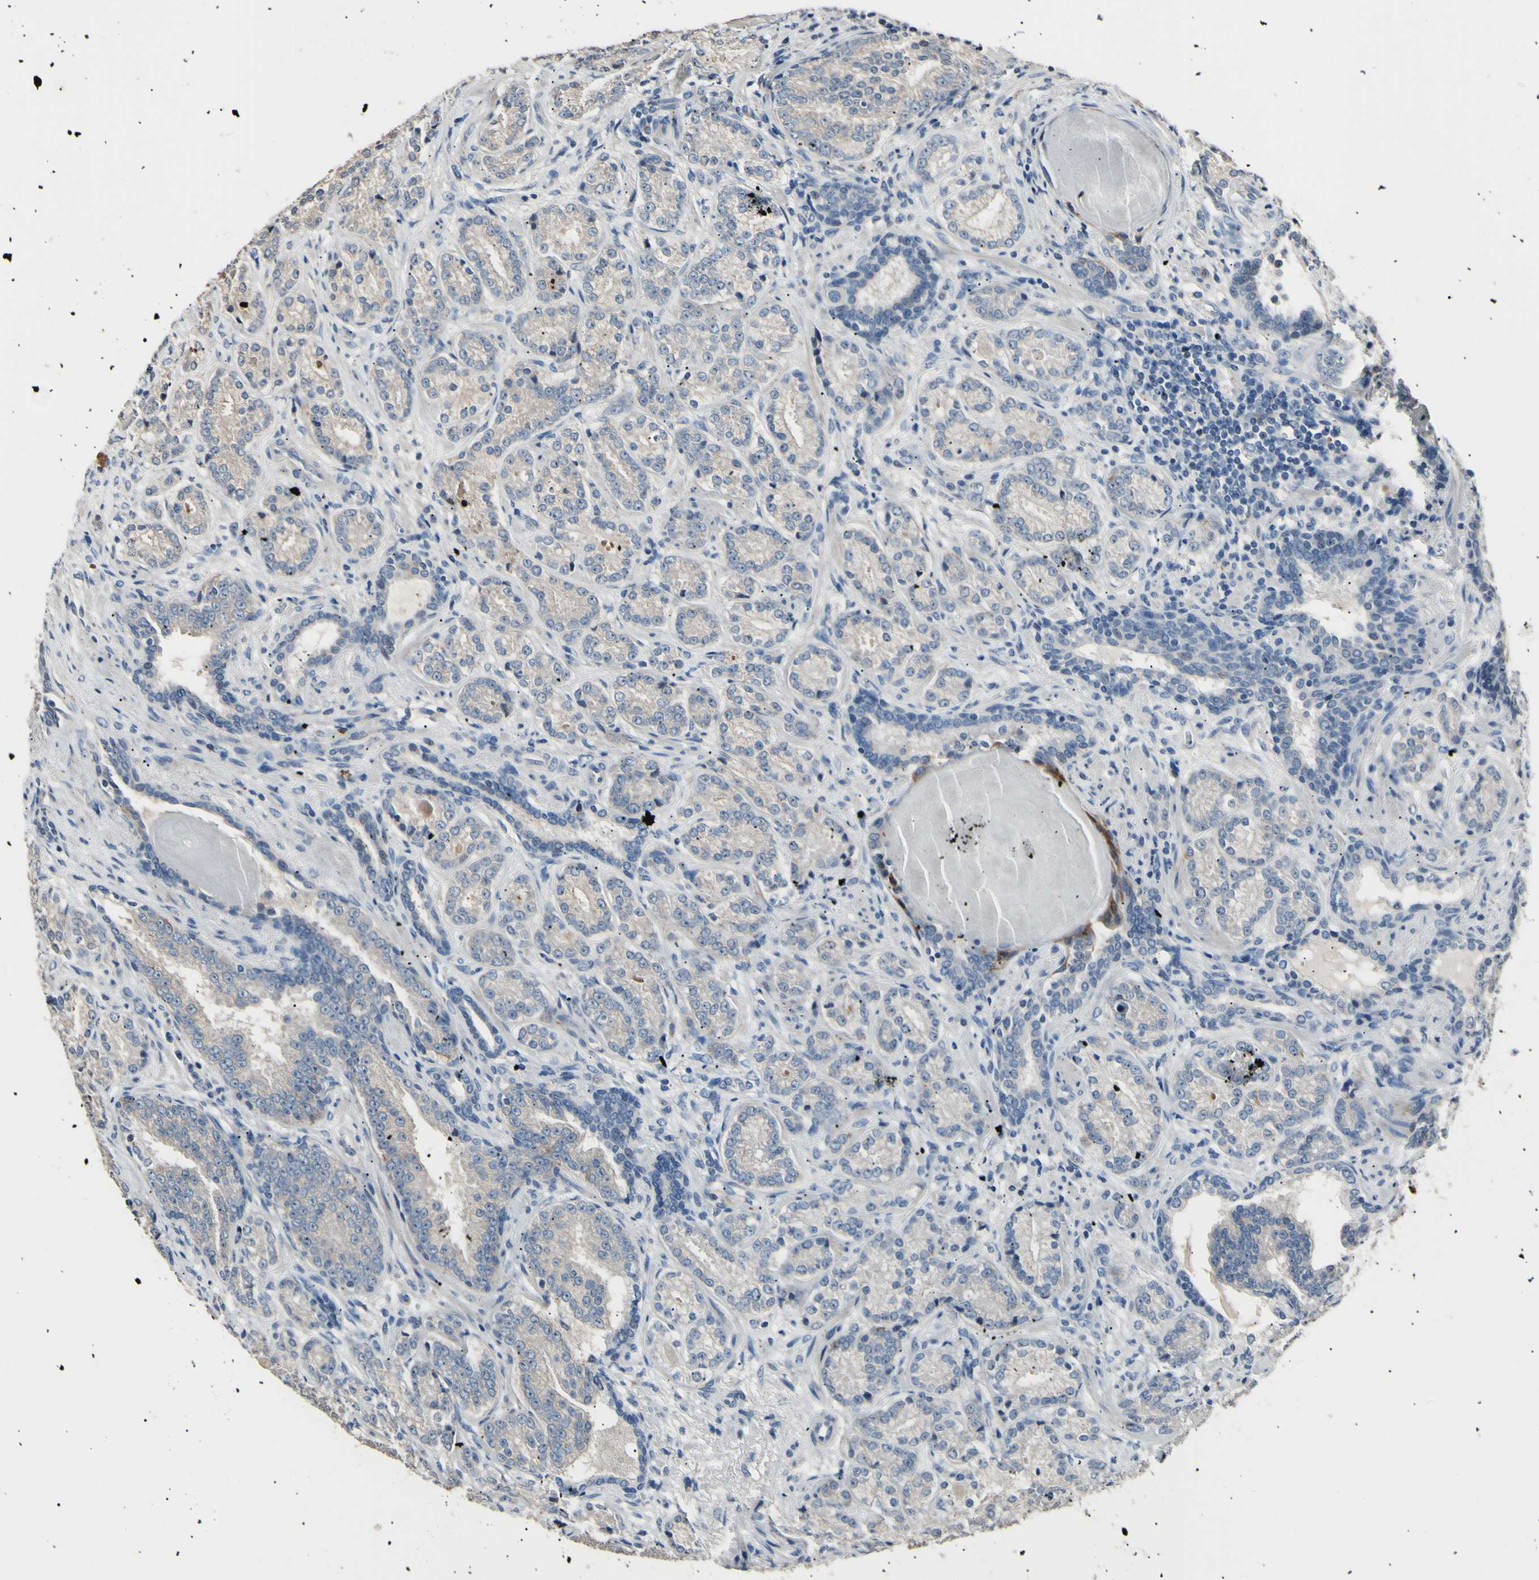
{"staining": {"intensity": "negative", "quantity": "none", "location": "none"}, "tissue": "prostate cancer", "cell_type": "Tumor cells", "image_type": "cancer", "snomed": [{"axis": "morphology", "description": "Adenocarcinoma, High grade"}, {"axis": "topography", "description": "Prostate"}], "caption": "This histopathology image is of prostate high-grade adenocarcinoma stained with IHC to label a protein in brown with the nuclei are counter-stained blue. There is no expression in tumor cells.", "gene": "LDLR", "patient": {"sex": "male", "age": 61}}